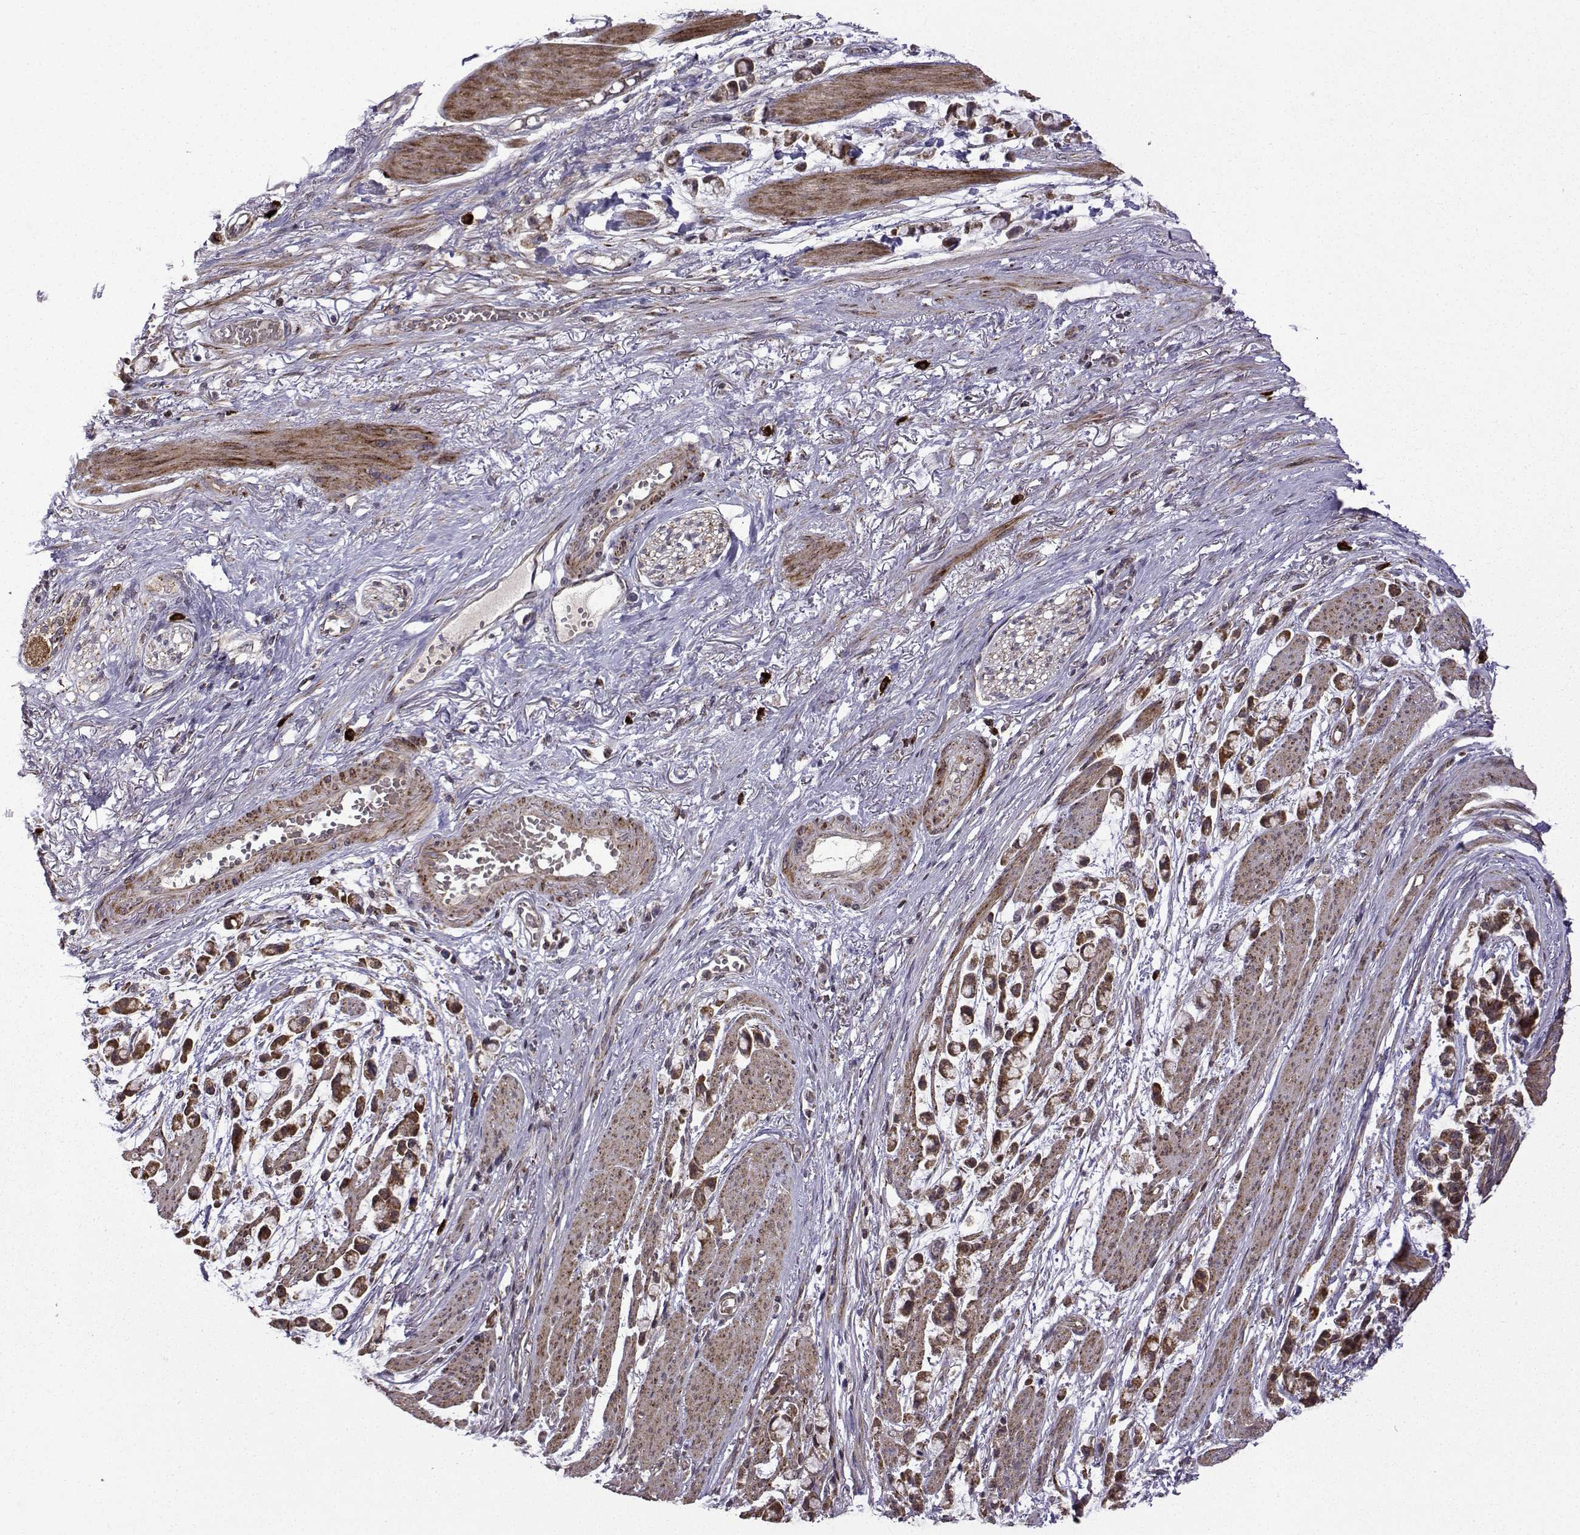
{"staining": {"intensity": "moderate", "quantity": ">75%", "location": "cytoplasmic/membranous"}, "tissue": "stomach cancer", "cell_type": "Tumor cells", "image_type": "cancer", "snomed": [{"axis": "morphology", "description": "Adenocarcinoma, NOS"}, {"axis": "topography", "description": "Stomach"}], "caption": "Brown immunohistochemical staining in stomach cancer (adenocarcinoma) reveals moderate cytoplasmic/membranous expression in about >75% of tumor cells. Using DAB (brown) and hematoxylin (blue) stains, captured at high magnification using brightfield microscopy.", "gene": "TAB2", "patient": {"sex": "female", "age": 81}}